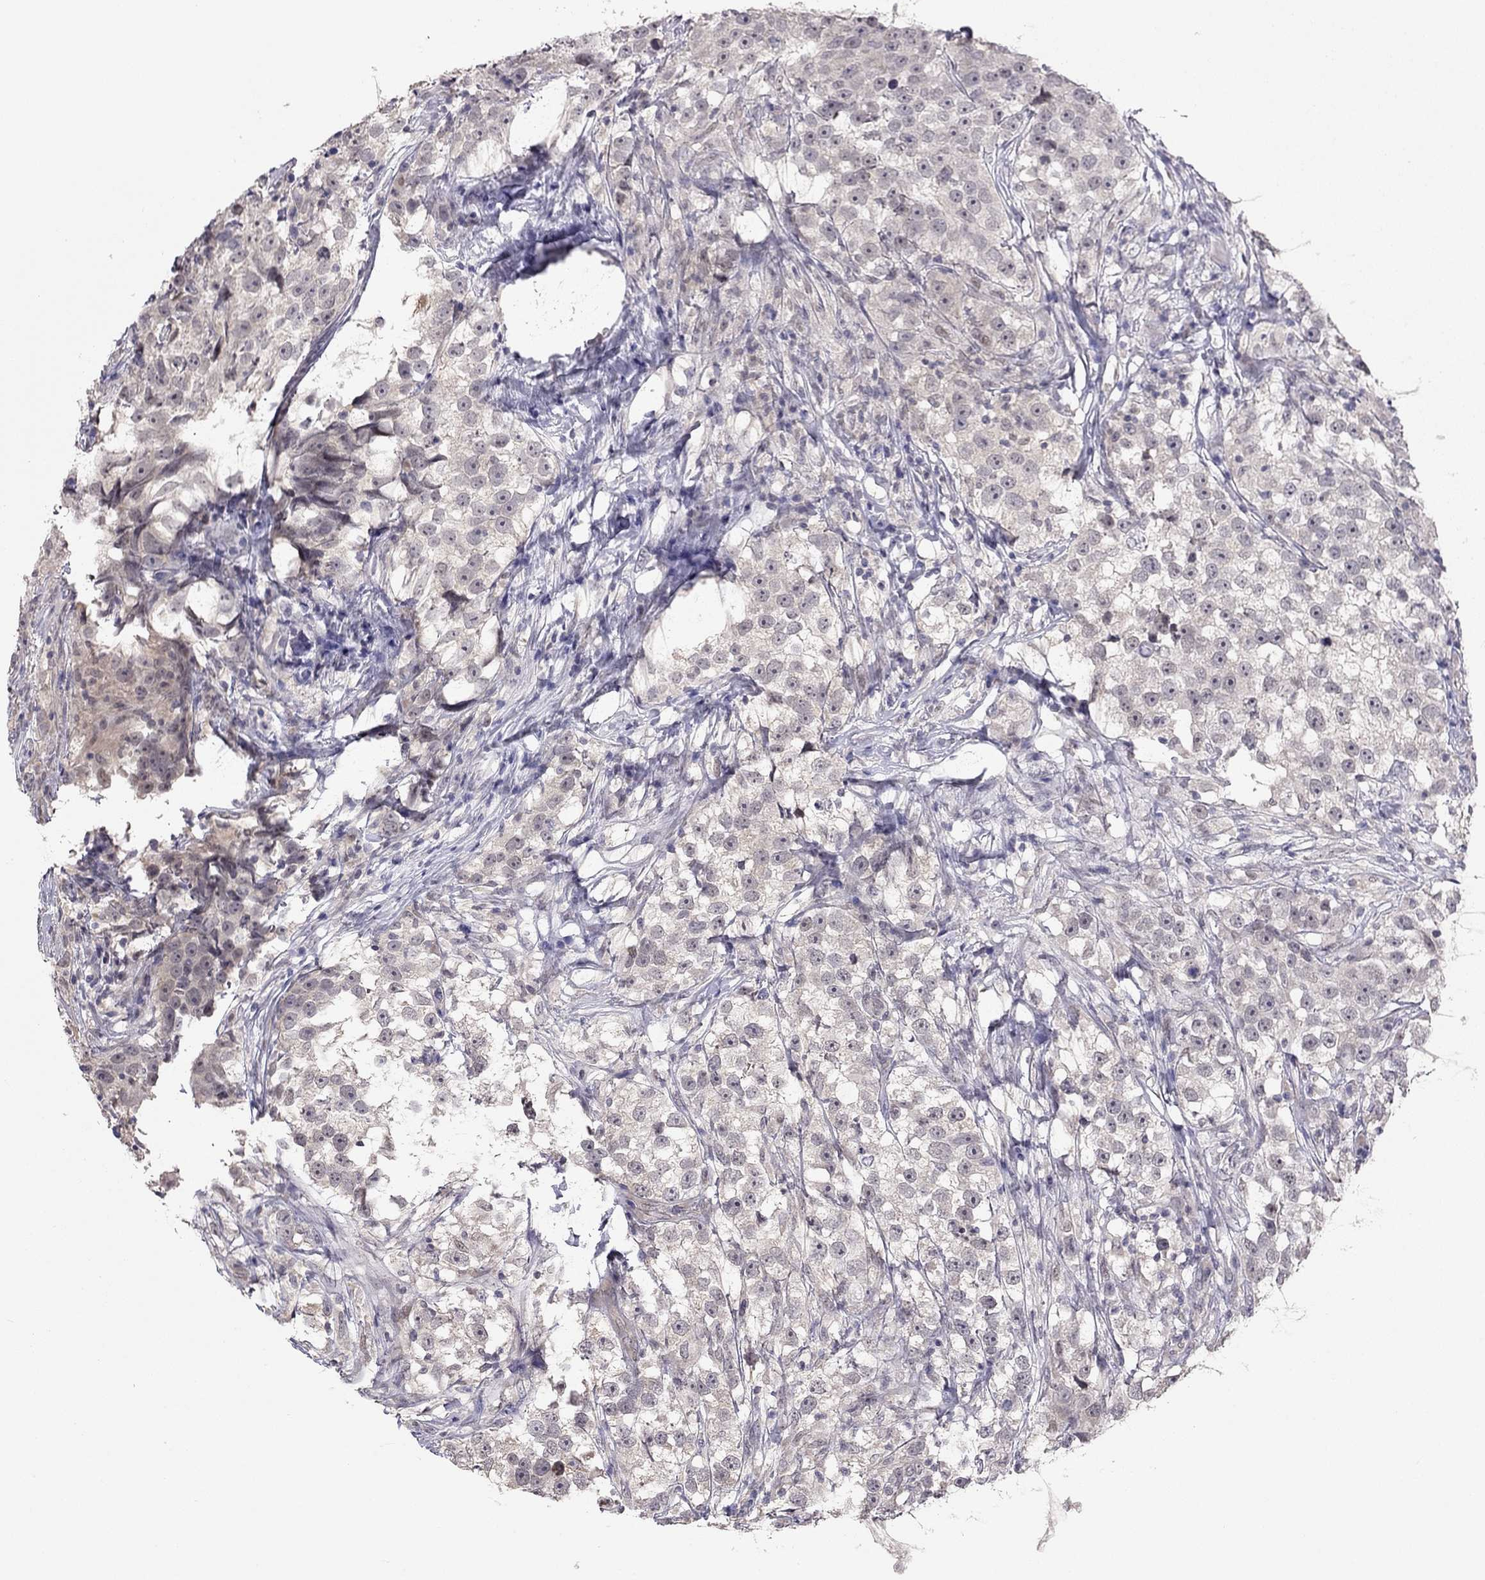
{"staining": {"intensity": "negative", "quantity": "none", "location": "none"}, "tissue": "testis cancer", "cell_type": "Tumor cells", "image_type": "cancer", "snomed": [{"axis": "morphology", "description": "Seminoma, NOS"}, {"axis": "topography", "description": "Testis"}], "caption": "An immunohistochemistry photomicrograph of testis cancer is shown. There is no staining in tumor cells of testis cancer. Nuclei are stained in blue.", "gene": "HSF2BP", "patient": {"sex": "male", "age": 46}}